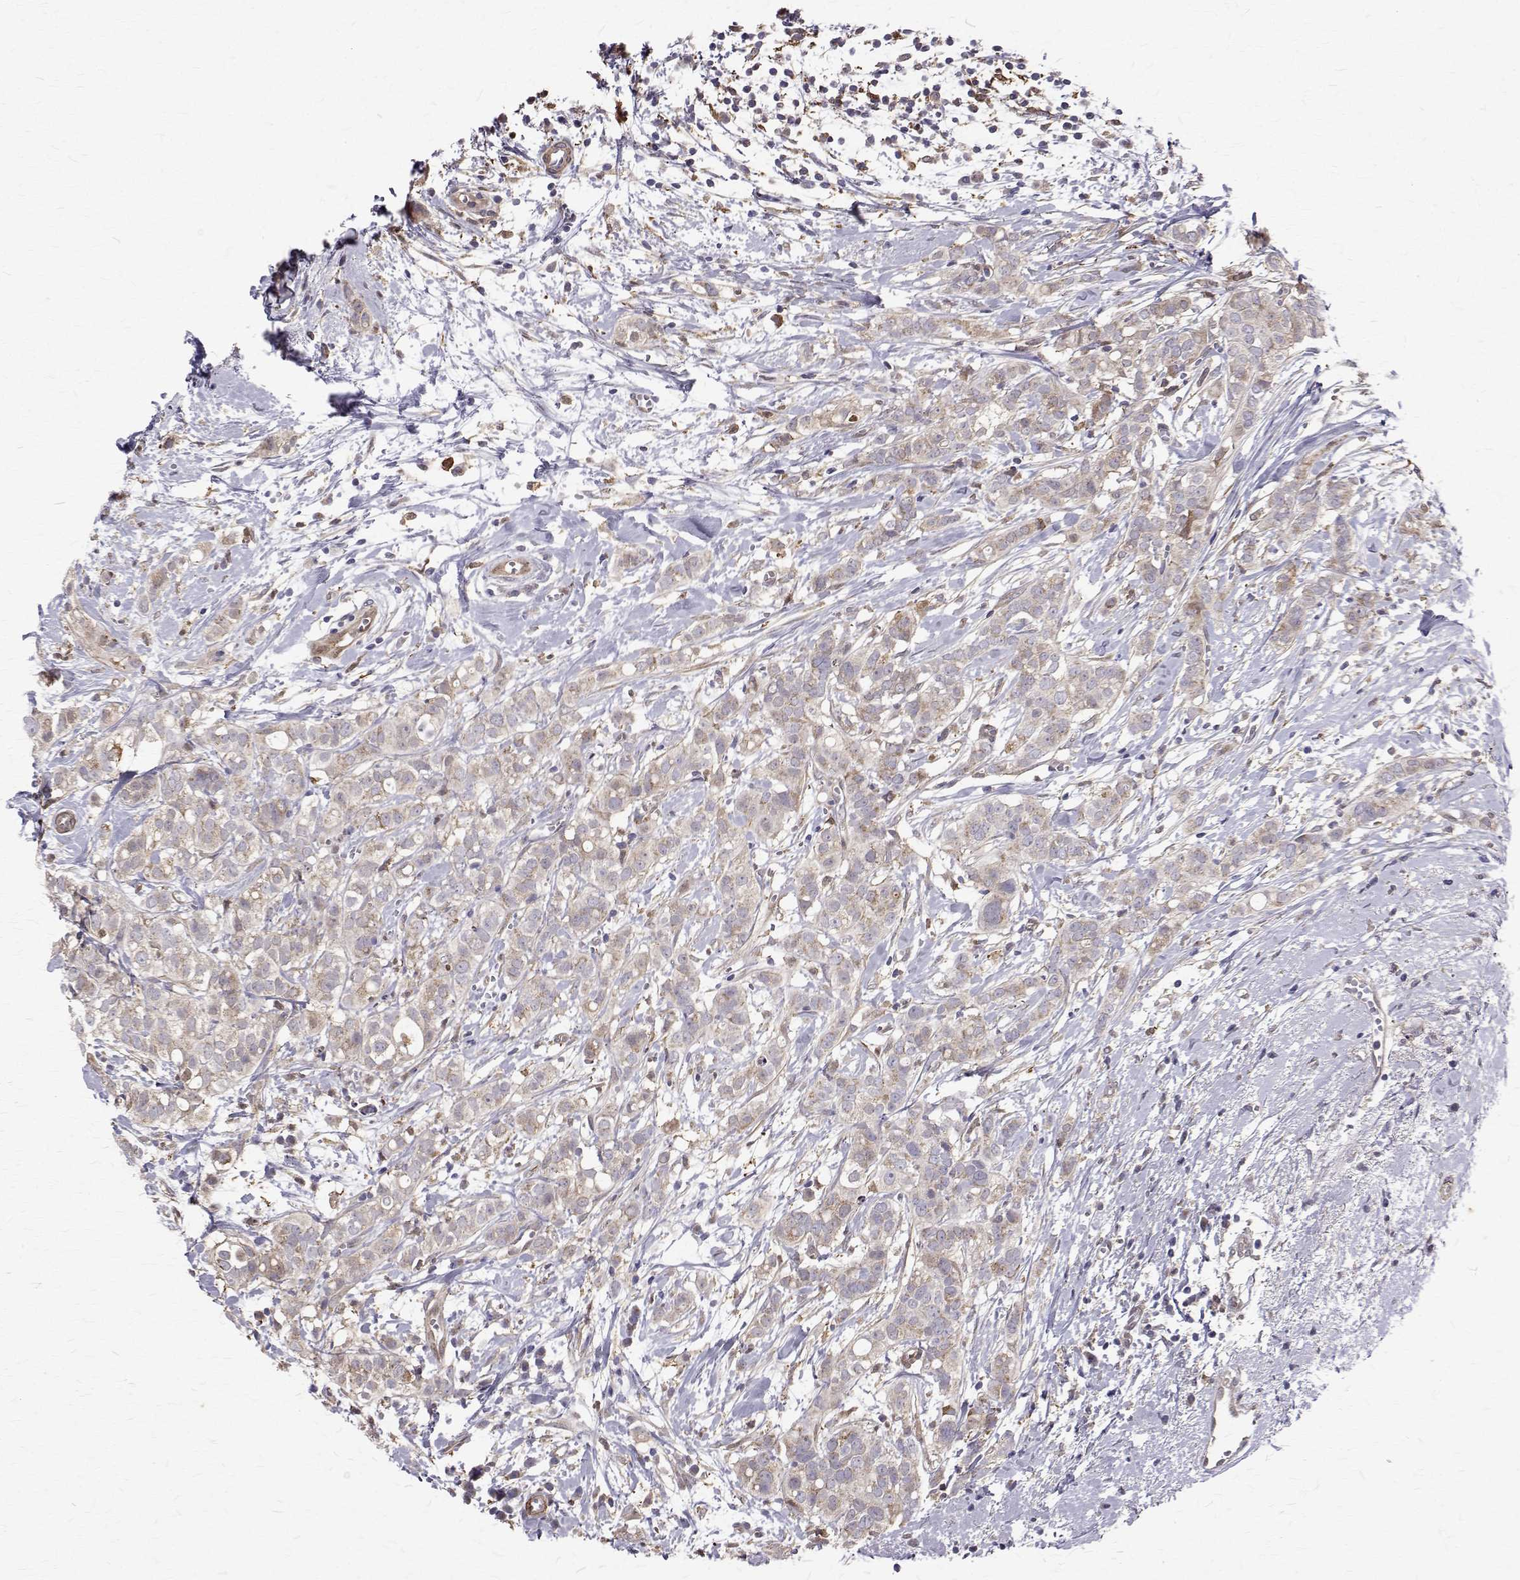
{"staining": {"intensity": "weak", "quantity": ">75%", "location": "cytoplasmic/membranous"}, "tissue": "breast cancer", "cell_type": "Tumor cells", "image_type": "cancer", "snomed": [{"axis": "morphology", "description": "Duct carcinoma"}, {"axis": "topography", "description": "Breast"}], "caption": "Breast infiltrating ductal carcinoma stained with a brown dye demonstrates weak cytoplasmic/membranous positive positivity in about >75% of tumor cells.", "gene": "CCDC89", "patient": {"sex": "female", "age": 40}}